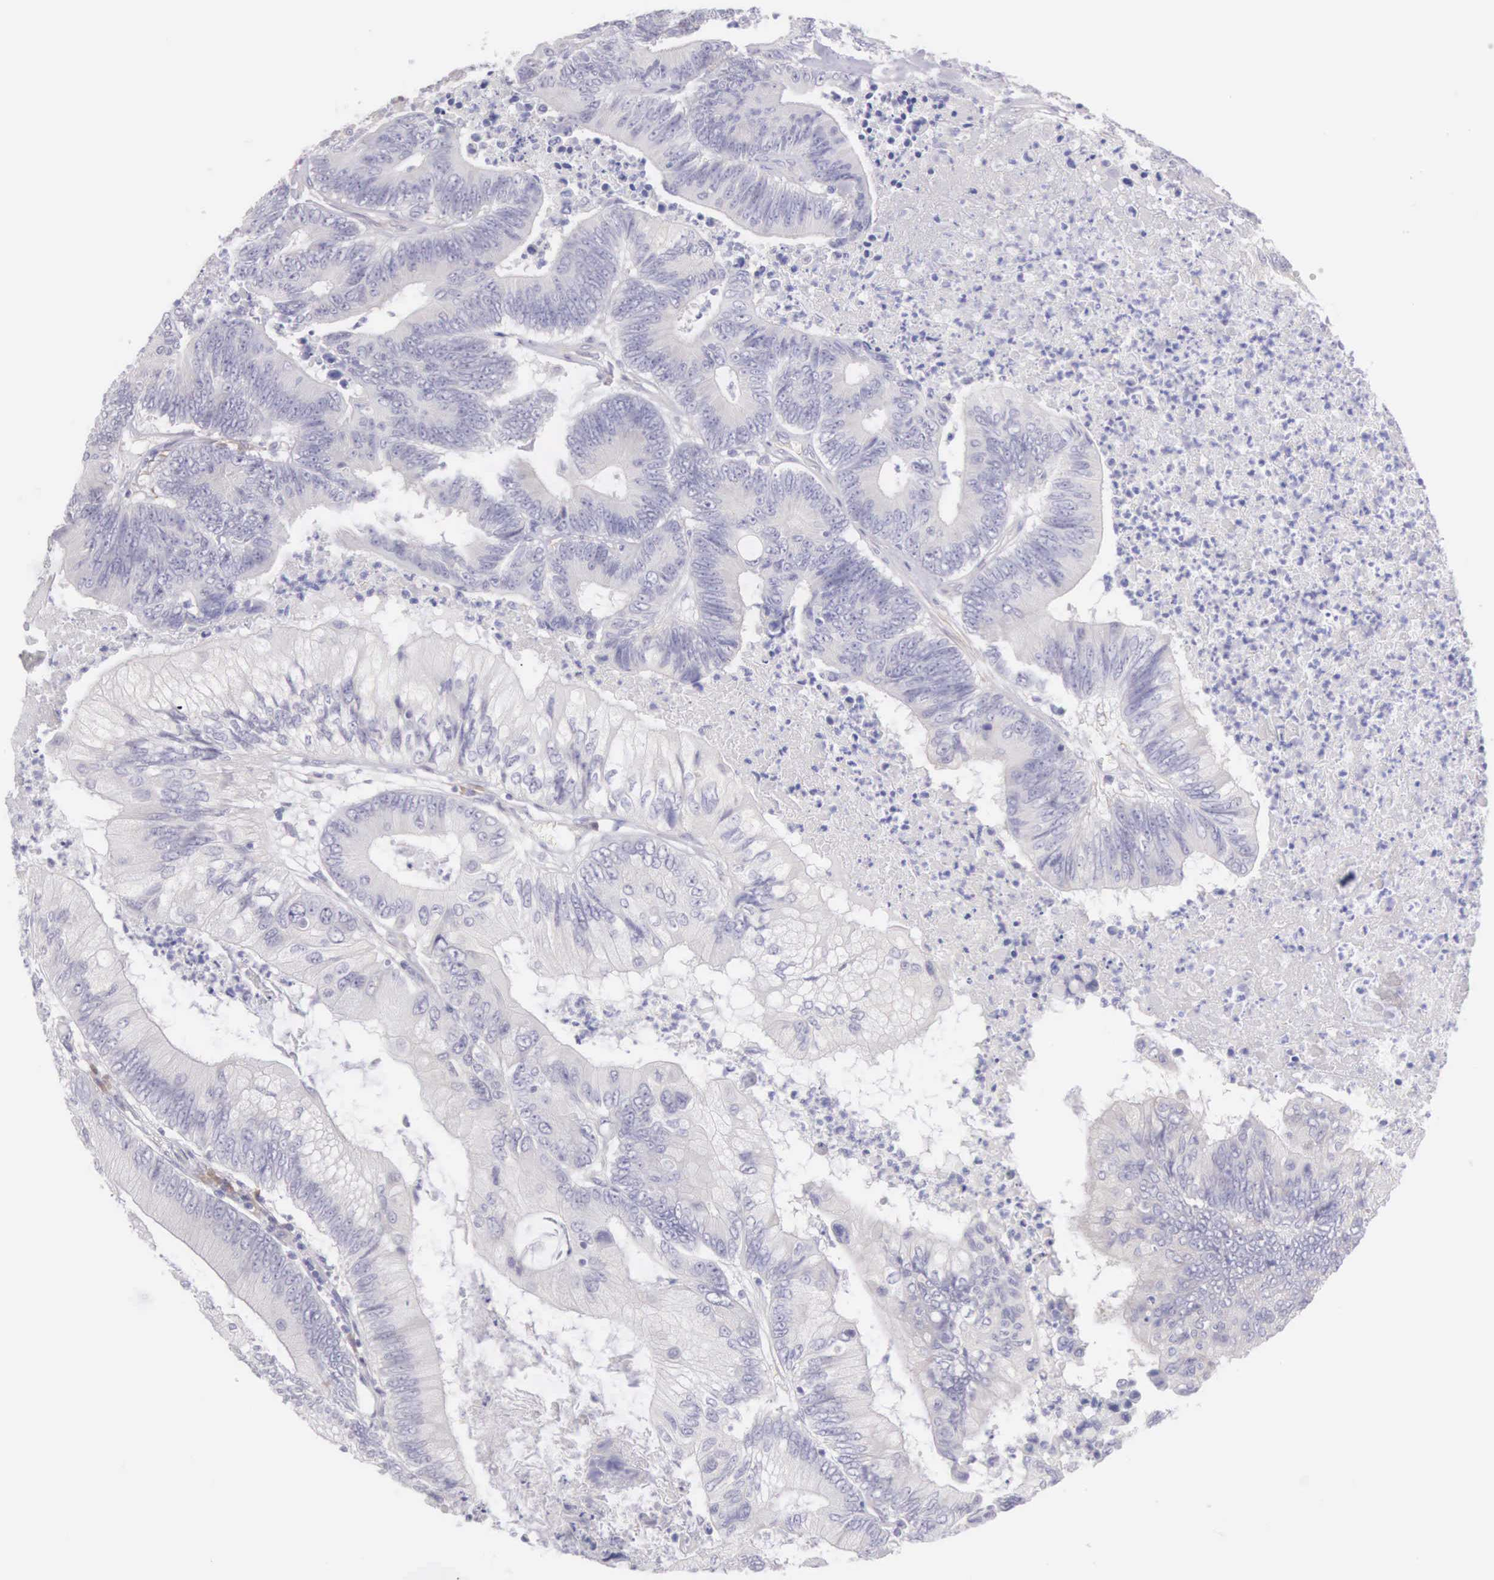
{"staining": {"intensity": "negative", "quantity": "none", "location": "none"}, "tissue": "colorectal cancer", "cell_type": "Tumor cells", "image_type": "cancer", "snomed": [{"axis": "morphology", "description": "Adenocarcinoma, NOS"}, {"axis": "topography", "description": "Colon"}], "caption": "This is an immunohistochemistry (IHC) histopathology image of human colorectal cancer (adenocarcinoma). There is no staining in tumor cells.", "gene": "ARFGAP3", "patient": {"sex": "male", "age": 65}}